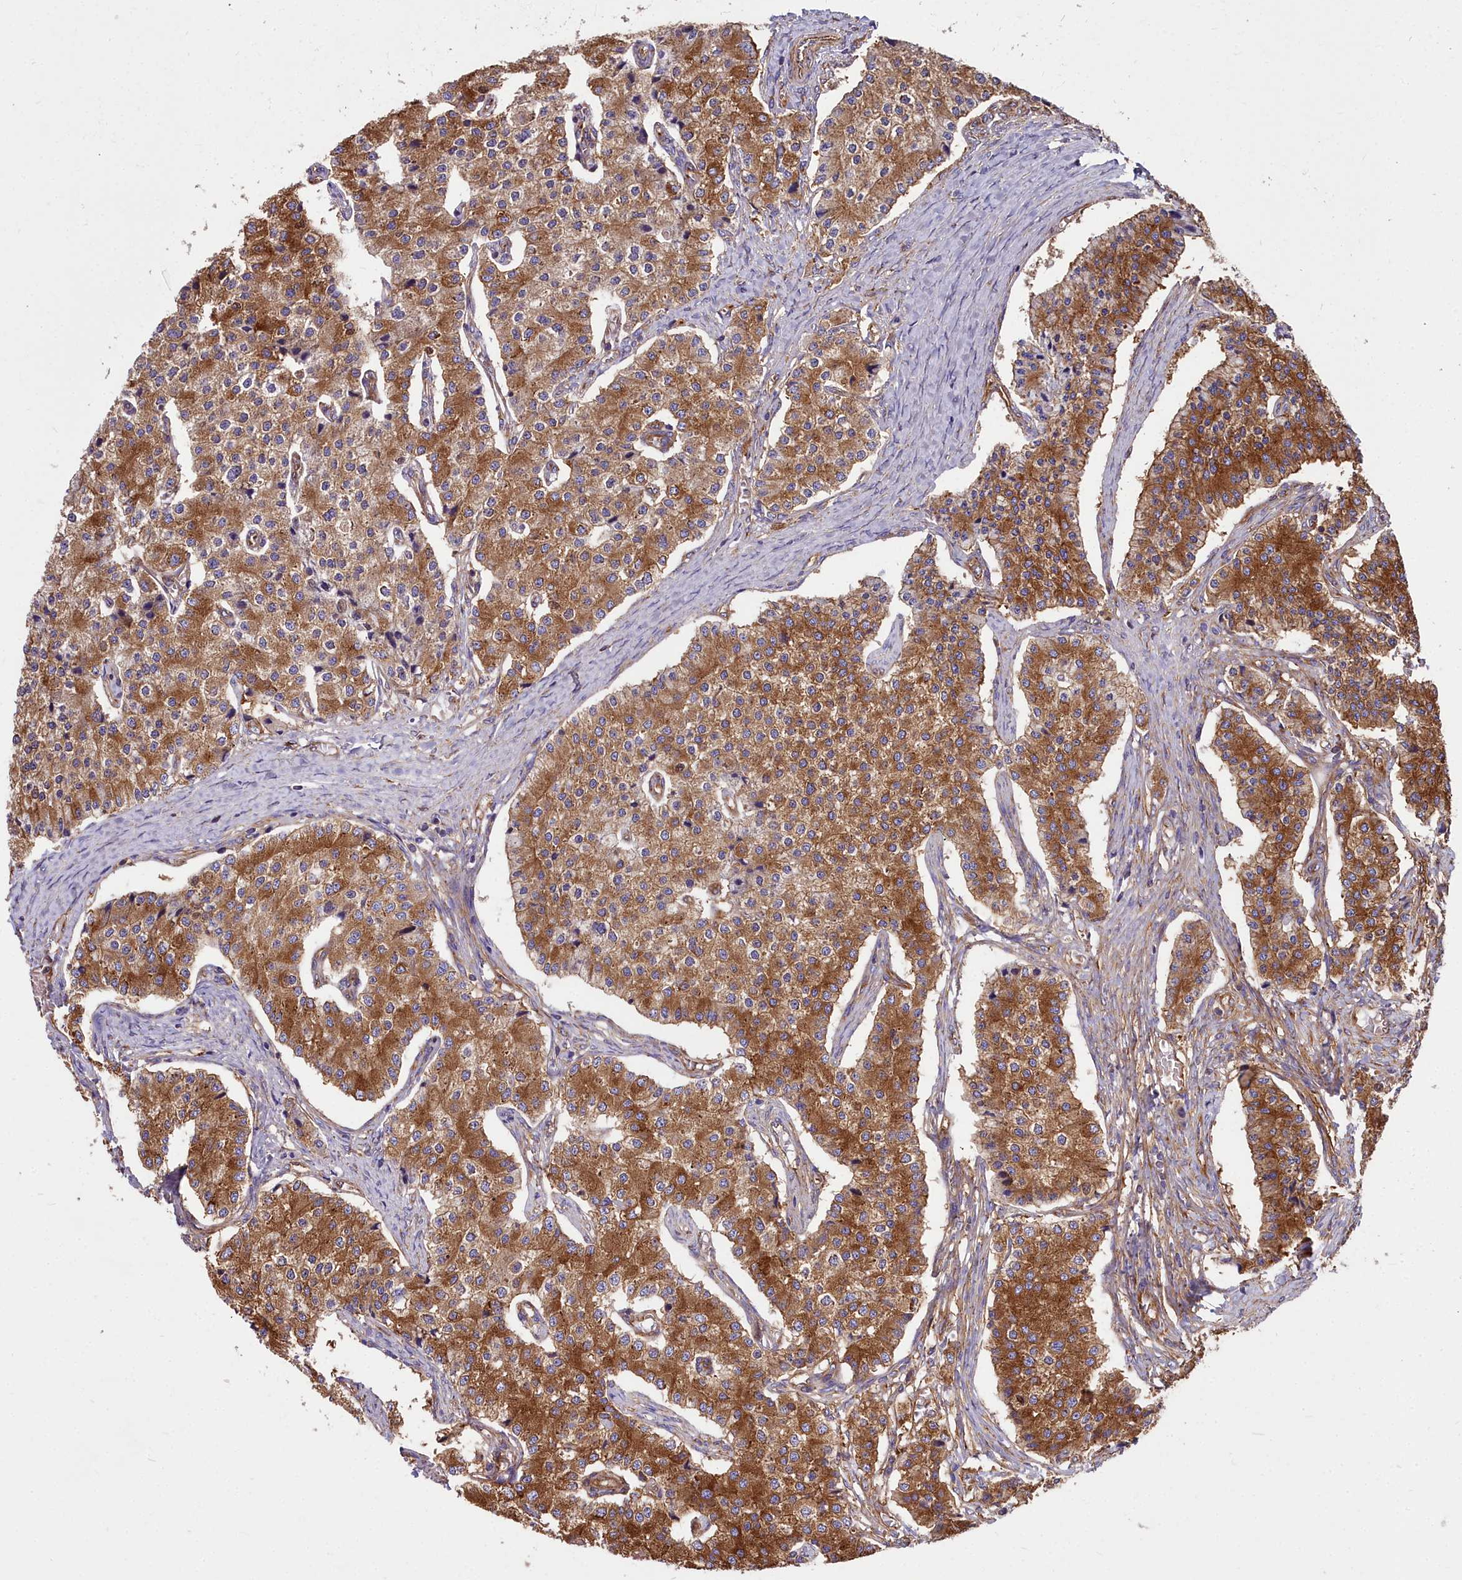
{"staining": {"intensity": "strong", "quantity": ">75%", "location": "cytoplasmic/membranous"}, "tissue": "carcinoid", "cell_type": "Tumor cells", "image_type": "cancer", "snomed": [{"axis": "morphology", "description": "Carcinoid, malignant, NOS"}, {"axis": "topography", "description": "Colon"}], "caption": "Carcinoid was stained to show a protein in brown. There is high levels of strong cytoplasmic/membranous positivity in approximately >75% of tumor cells.", "gene": "DCTN3", "patient": {"sex": "female", "age": 52}}